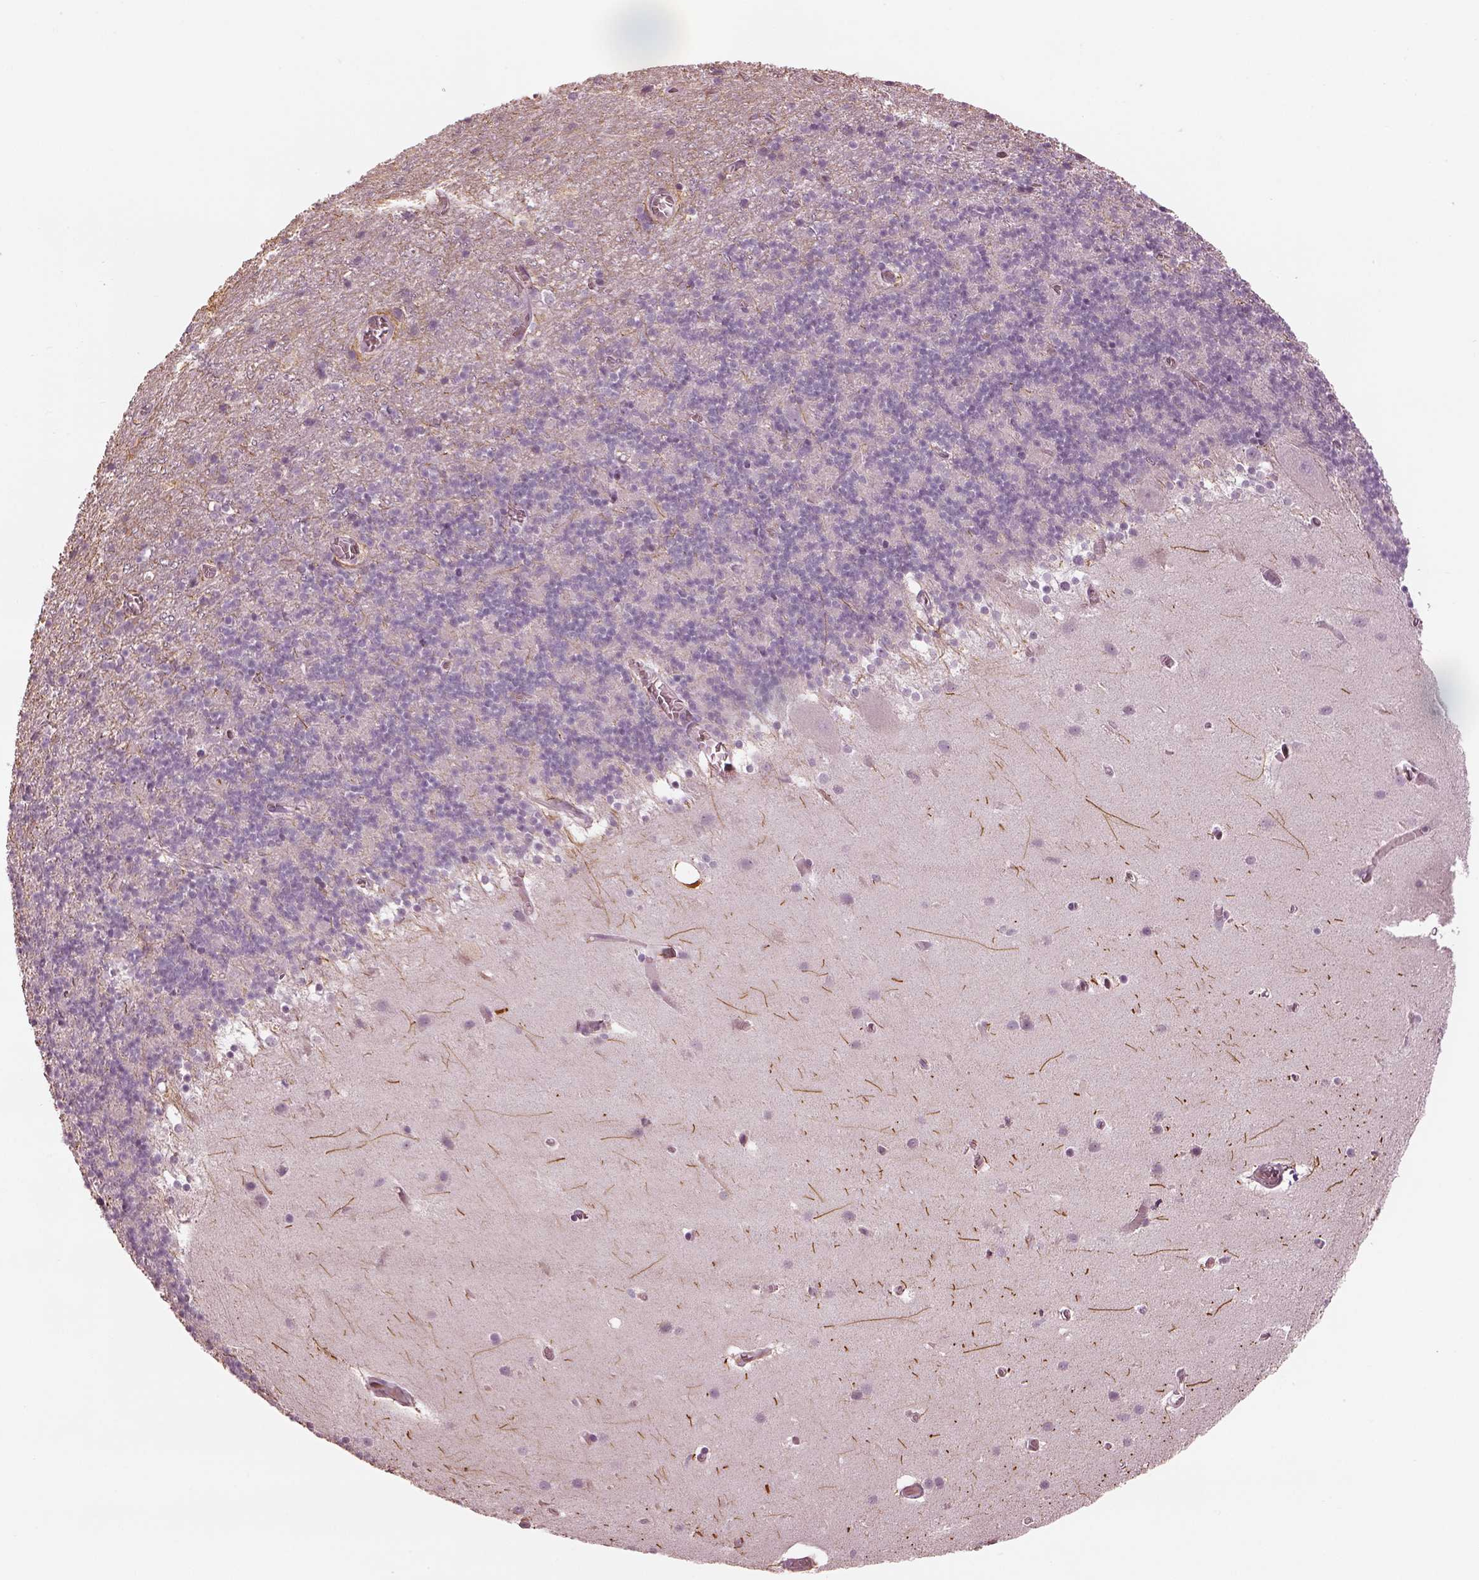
{"staining": {"intensity": "negative", "quantity": "none", "location": "none"}, "tissue": "cerebellum", "cell_type": "Cells in granular layer", "image_type": "normal", "snomed": [{"axis": "morphology", "description": "Normal tissue, NOS"}, {"axis": "topography", "description": "Cerebellum"}], "caption": "There is no significant positivity in cells in granular layer of cerebellum.", "gene": "MIA", "patient": {"sex": "male", "age": 70}}